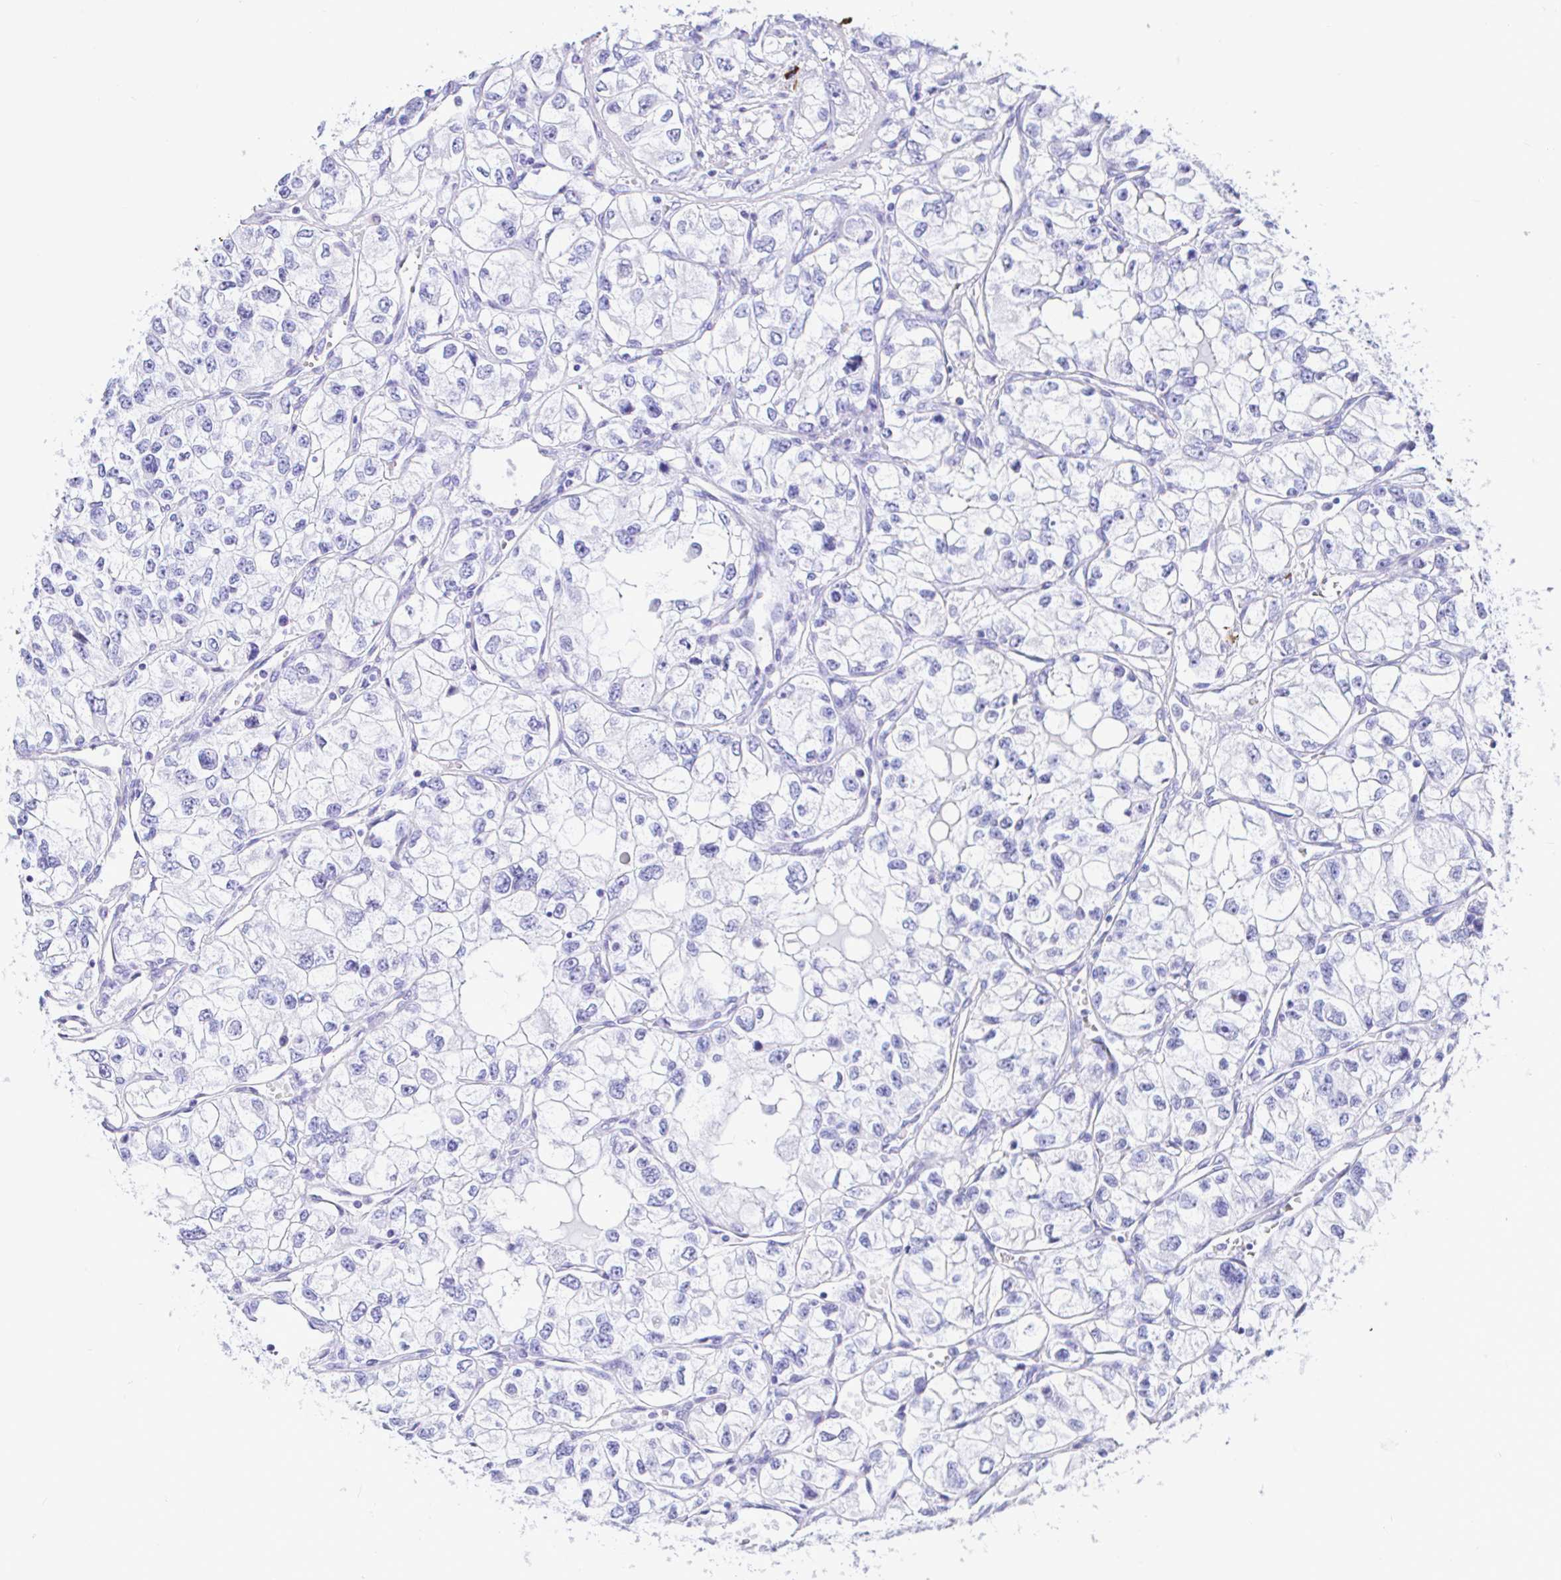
{"staining": {"intensity": "negative", "quantity": "none", "location": "none"}, "tissue": "renal cancer", "cell_type": "Tumor cells", "image_type": "cancer", "snomed": [{"axis": "morphology", "description": "Adenocarcinoma, NOS"}, {"axis": "topography", "description": "Kidney"}], "caption": "Tumor cells are negative for protein expression in human renal cancer.", "gene": "CCDC62", "patient": {"sex": "female", "age": 59}}